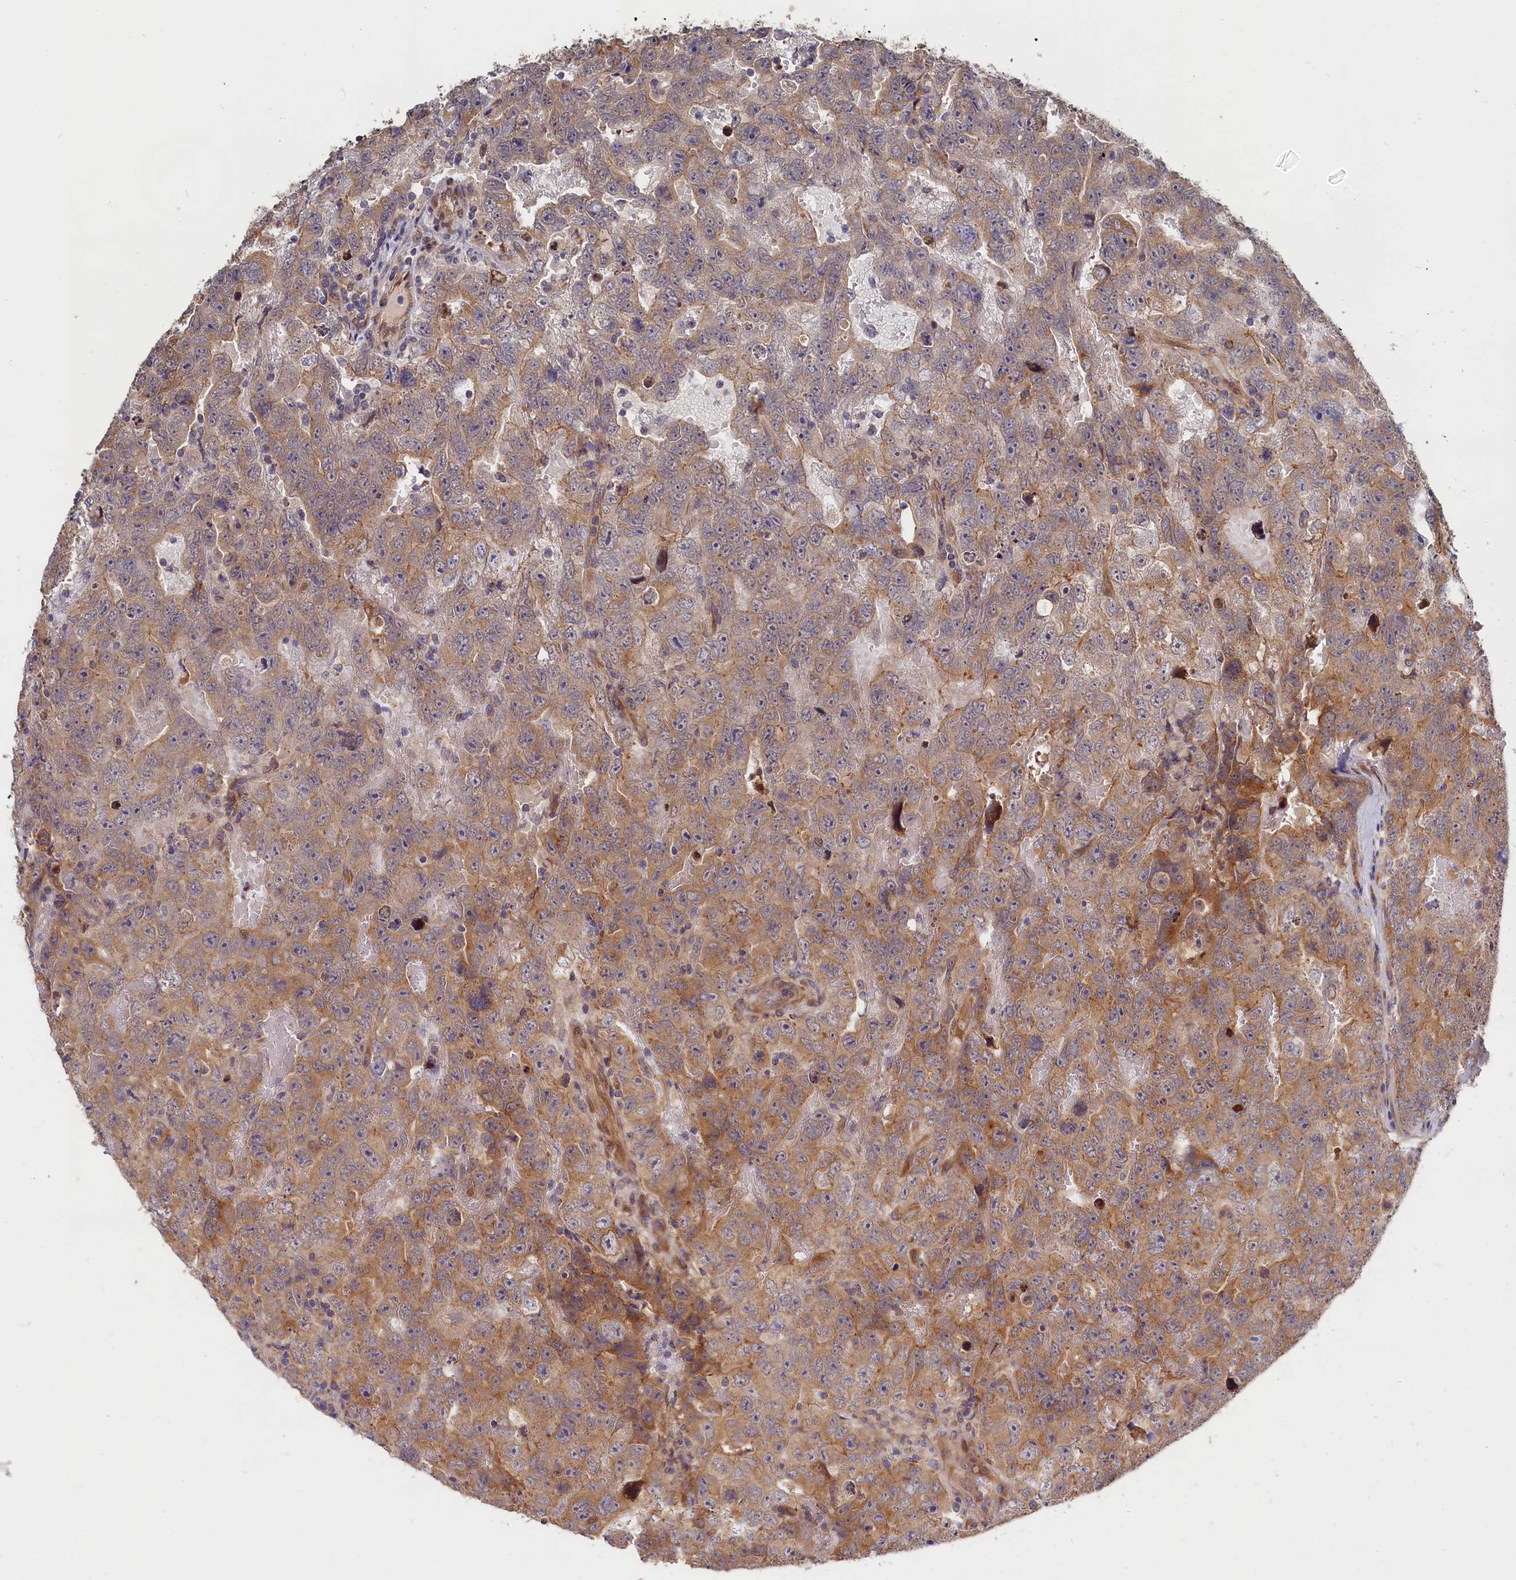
{"staining": {"intensity": "moderate", "quantity": ">75%", "location": "cytoplasmic/membranous"}, "tissue": "testis cancer", "cell_type": "Tumor cells", "image_type": "cancer", "snomed": [{"axis": "morphology", "description": "Carcinoma, Embryonal, NOS"}, {"axis": "topography", "description": "Testis"}], "caption": "A brown stain shows moderate cytoplasmic/membranous expression of a protein in human testis cancer (embryonal carcinoma) tumor cells.", "gene": "CEP44", "patient": {"sex": "male", "age": 45}}